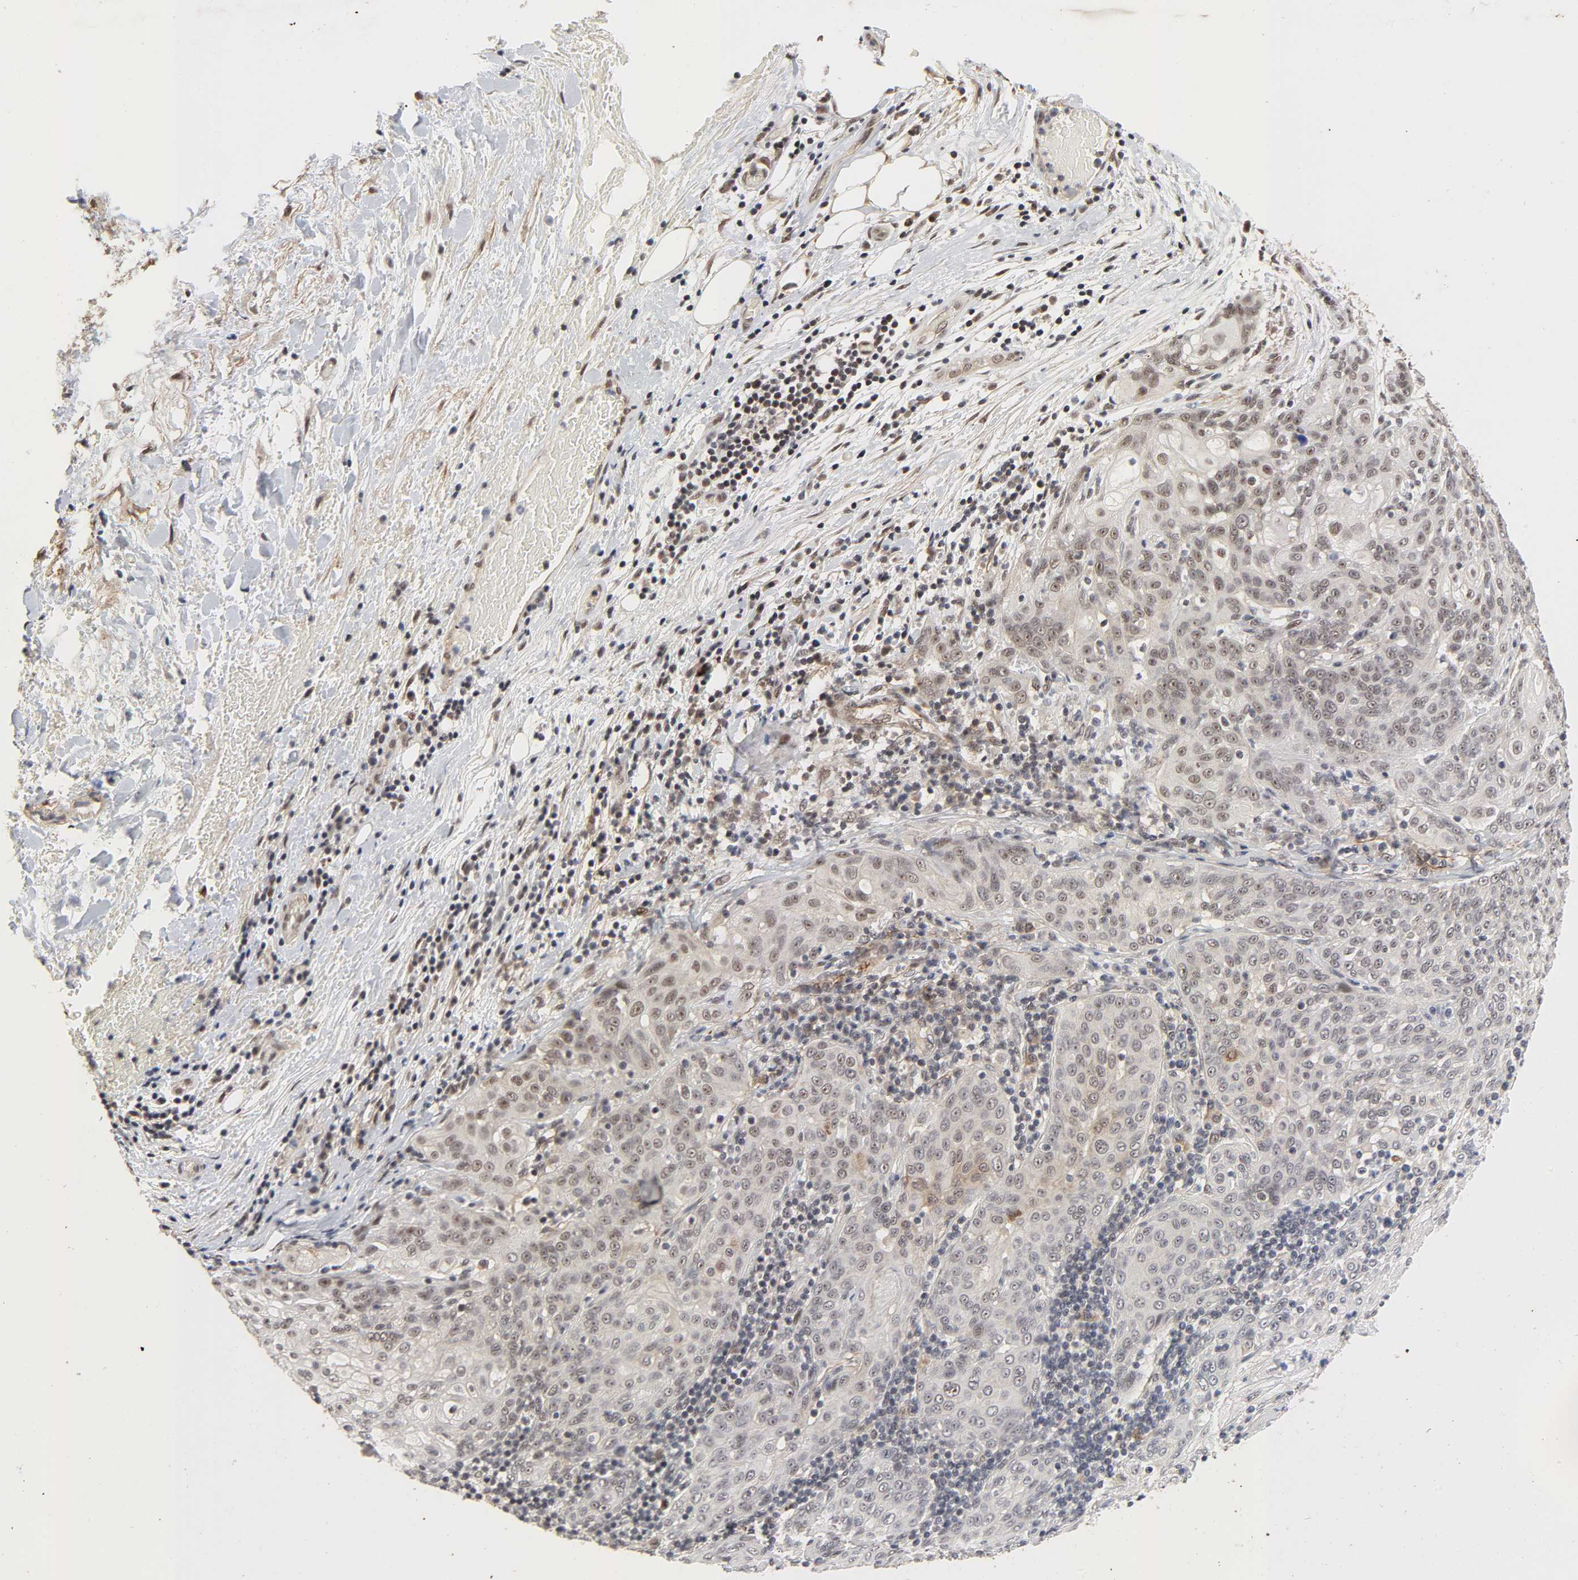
{"staining": {"intensity": "weak", "quantity": ">75%", "location": "nuclear"}, "tissue": "lung cancer", "cell_type": "Tumor cells", "image_type": "cancer", "snomed": [{"axis": "morphology", "description": "Inflammation, NOS"}, {"axis": "morphology", "description": "Squamous cell carcinoma, NOS"}, {"axis": "topography", "description": "Lymph node"}, {"axis": "topography", "description": "Soft tissue"}, {"axis": "topography", "description": "Lung"}], "caption": "Lung squamous cell carcinoma was stained to show a protein in brown. There is low levels of weak nuclear expression in about >75% of tumor cells.", "gene": "ZKSCAN8", "patient": {"sex": "male", "age": 66}}